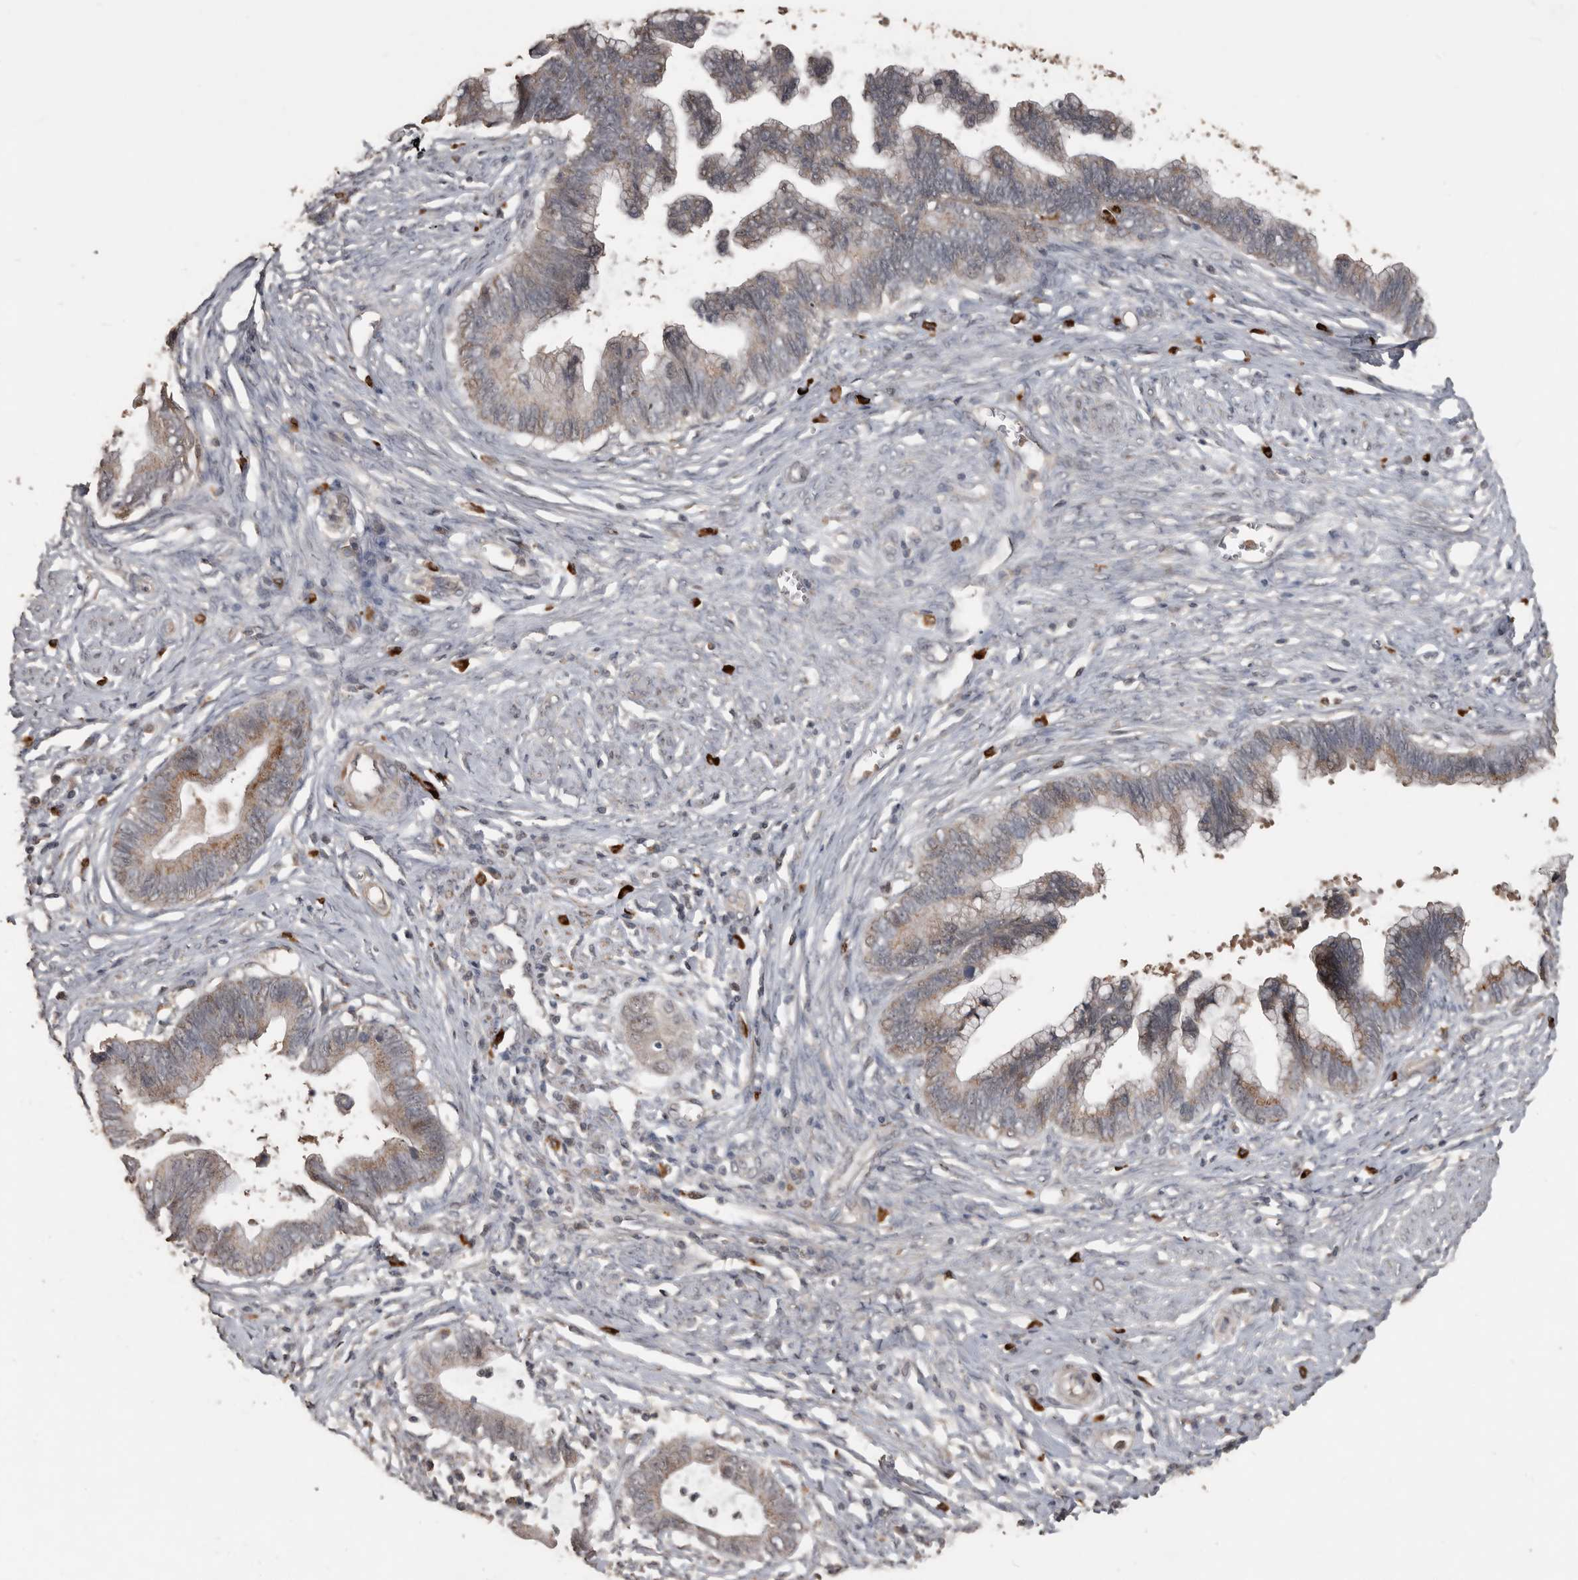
{"staining": {"intensity": "weak", "quantity": ">75%", "location": "cytoplasmic/membranous"}, "tissue": "cervical cancer", "cell_type": "Tumor cells", "image_type": "cancer", "snomed": [{"axis": "morphology", "description": "Adenocarcinoma, NOS"}, {"axis": "topography", "description": "Cervix"}], "caption": "Human adenocarcinoma (cervical) stained with a brown dye exhibits weak cytoplasmic/membranous positive staining in about >75% of tumor cells.", "gene": "BAMBI", "patient": {"sex": "female", "age": 44}}